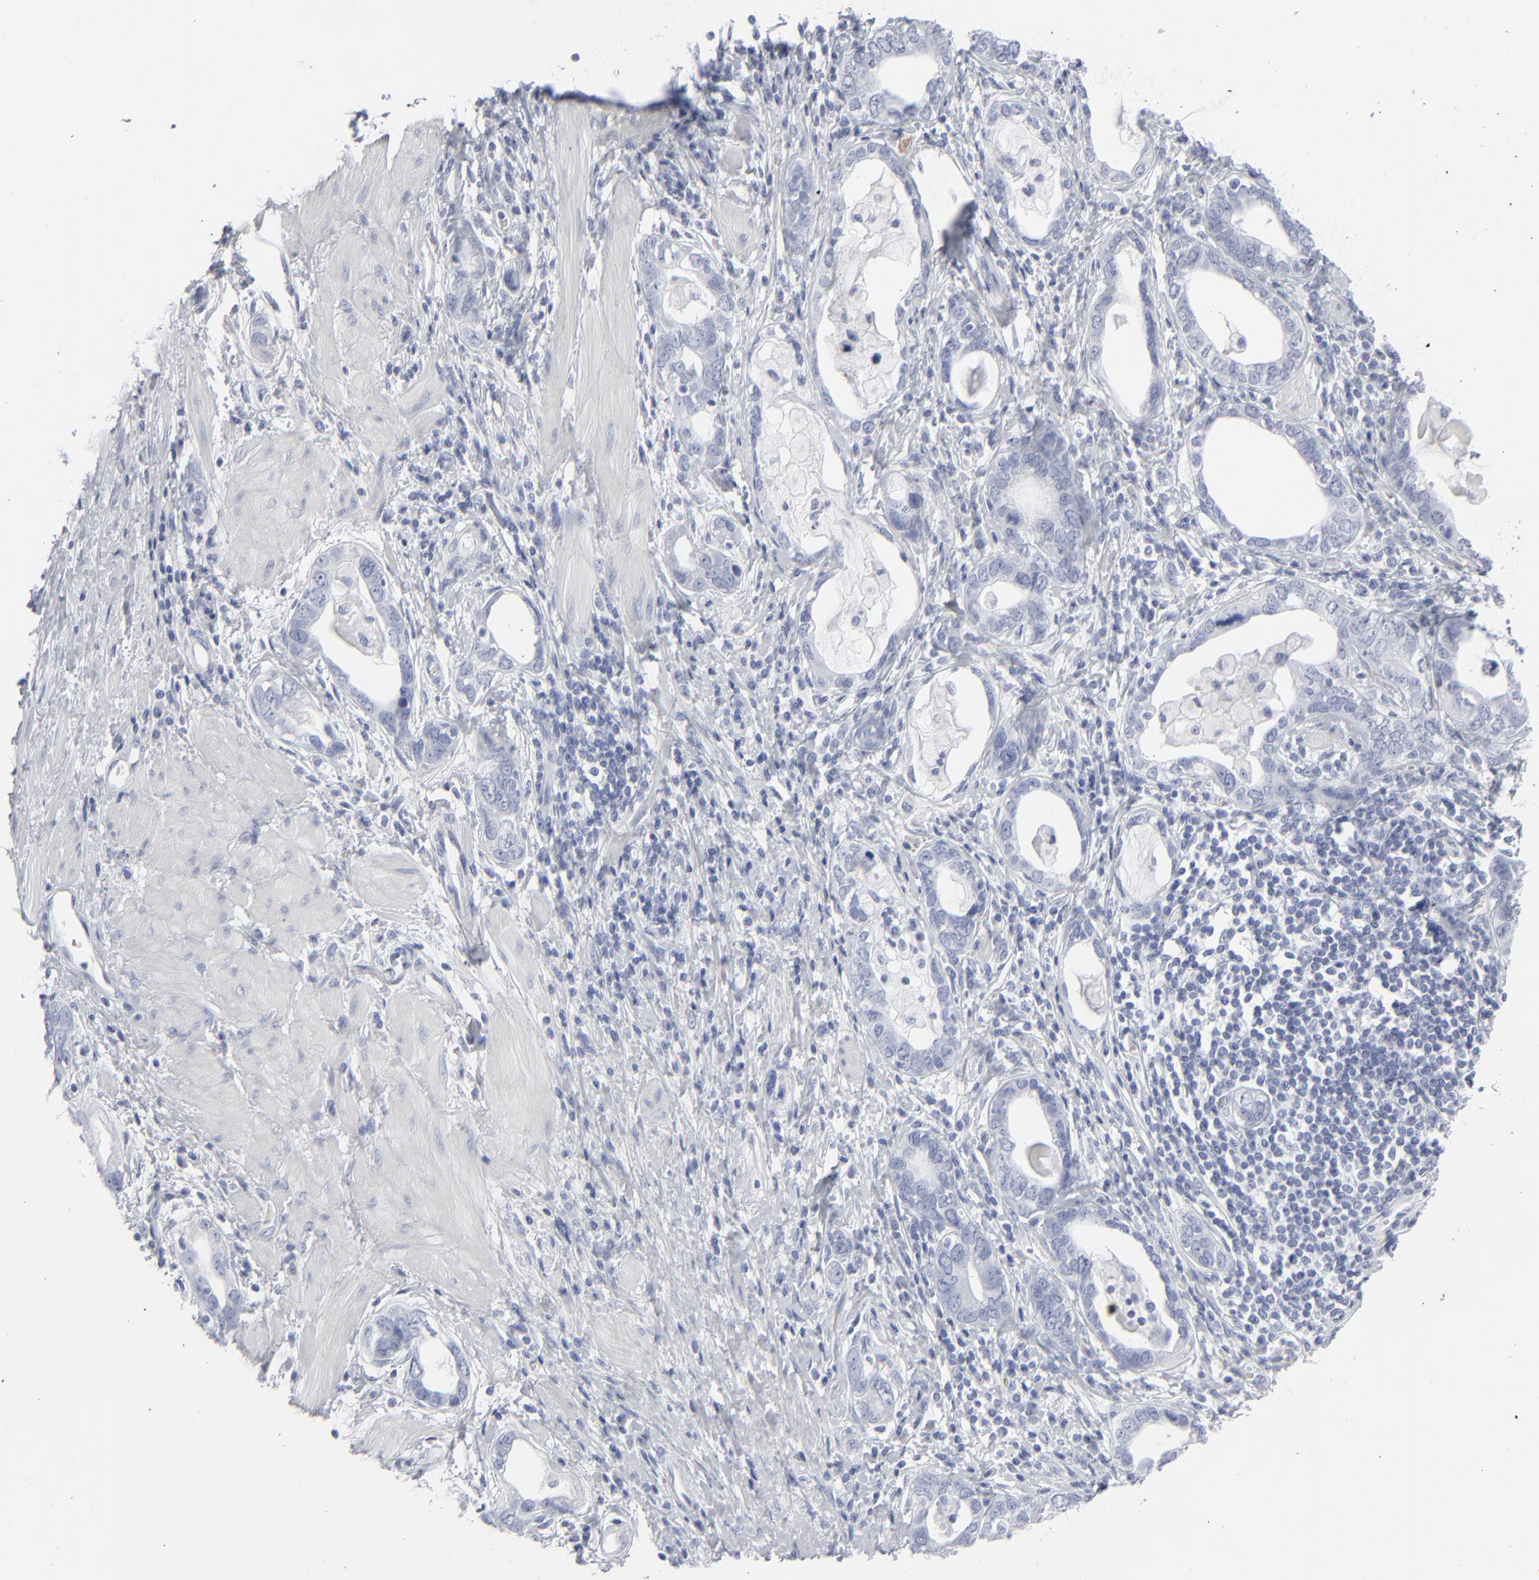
{"staining": {"intensity": "negative", "quantity": "none", "location": "none"}, "tissue": "stomach cancer", "cell_type": "Tumor cells", "image_type": "cancer", "snomed": [{"axis": "morphology", "description": "Adenocarcinoma, NOS"}, {"axis": "topography", "description": "Stomach, lower"}], "caption": "The image reveals no significant staining in tumor cells of stomach adenocarcinoma.", "gene": "MSLN", "patient": {"sex": "female", "age": 93}}